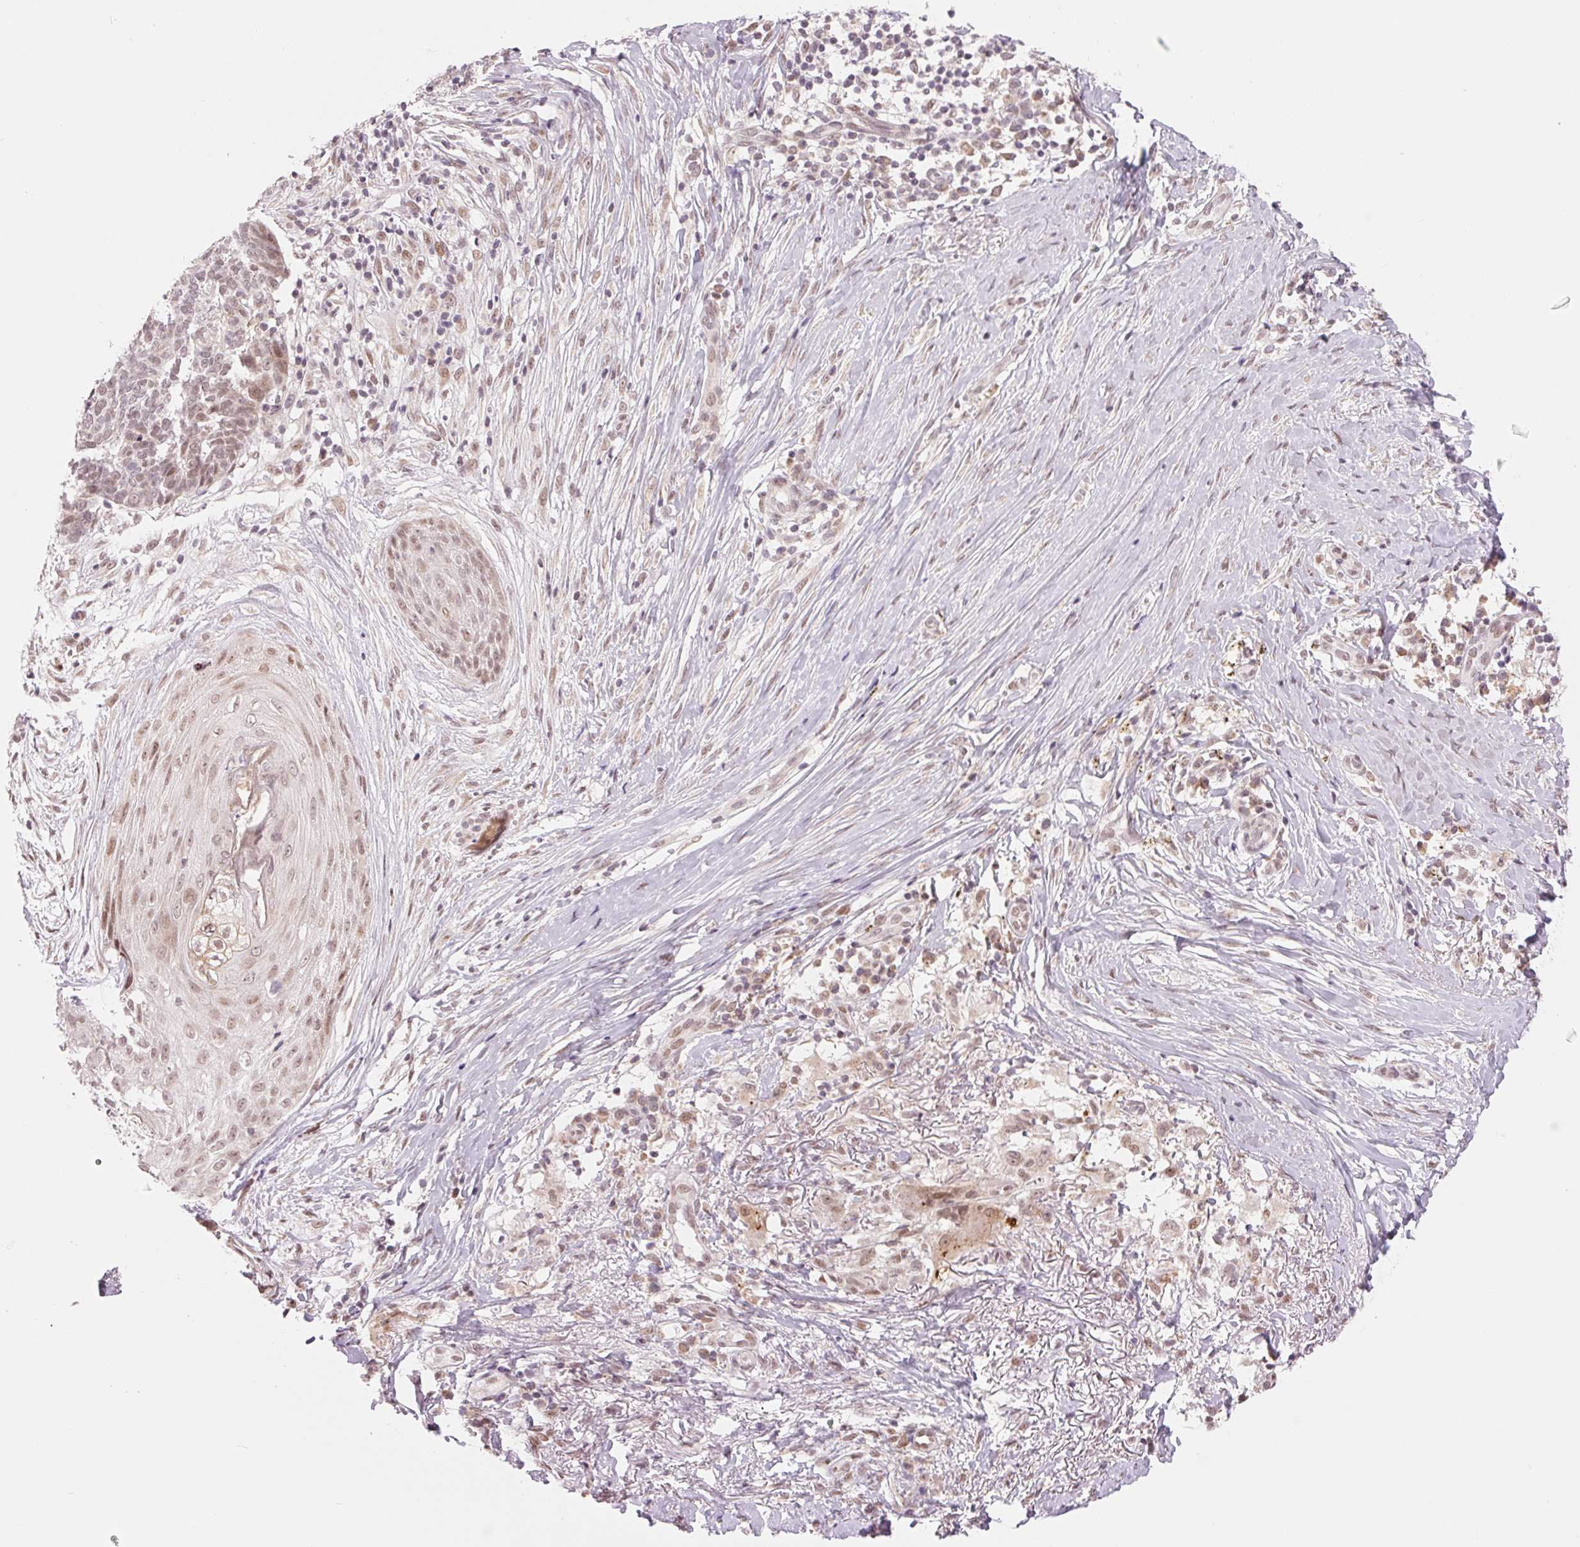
{"staining": {"intensity": "weak", "quantity": ">75%", "location": "nuclear"}, "tissue": "skin cancer", "cell_type": "Tumor cells", "image_type": "cancer", "snomed": [{"axis": "morphology", "description": "Basal cell carcinoma"}, {"axis": "topography", "description": "Skin"}, {"axis": "topography", "description": "Skin of nose"}], "caption": "Weak nuclear protein staining is appreciated in approximately >75% of tumor cells in skin basal cell carcinoma.", "gene": "ARHGAP32", "patient": {"sex": "female", "age": 81}}